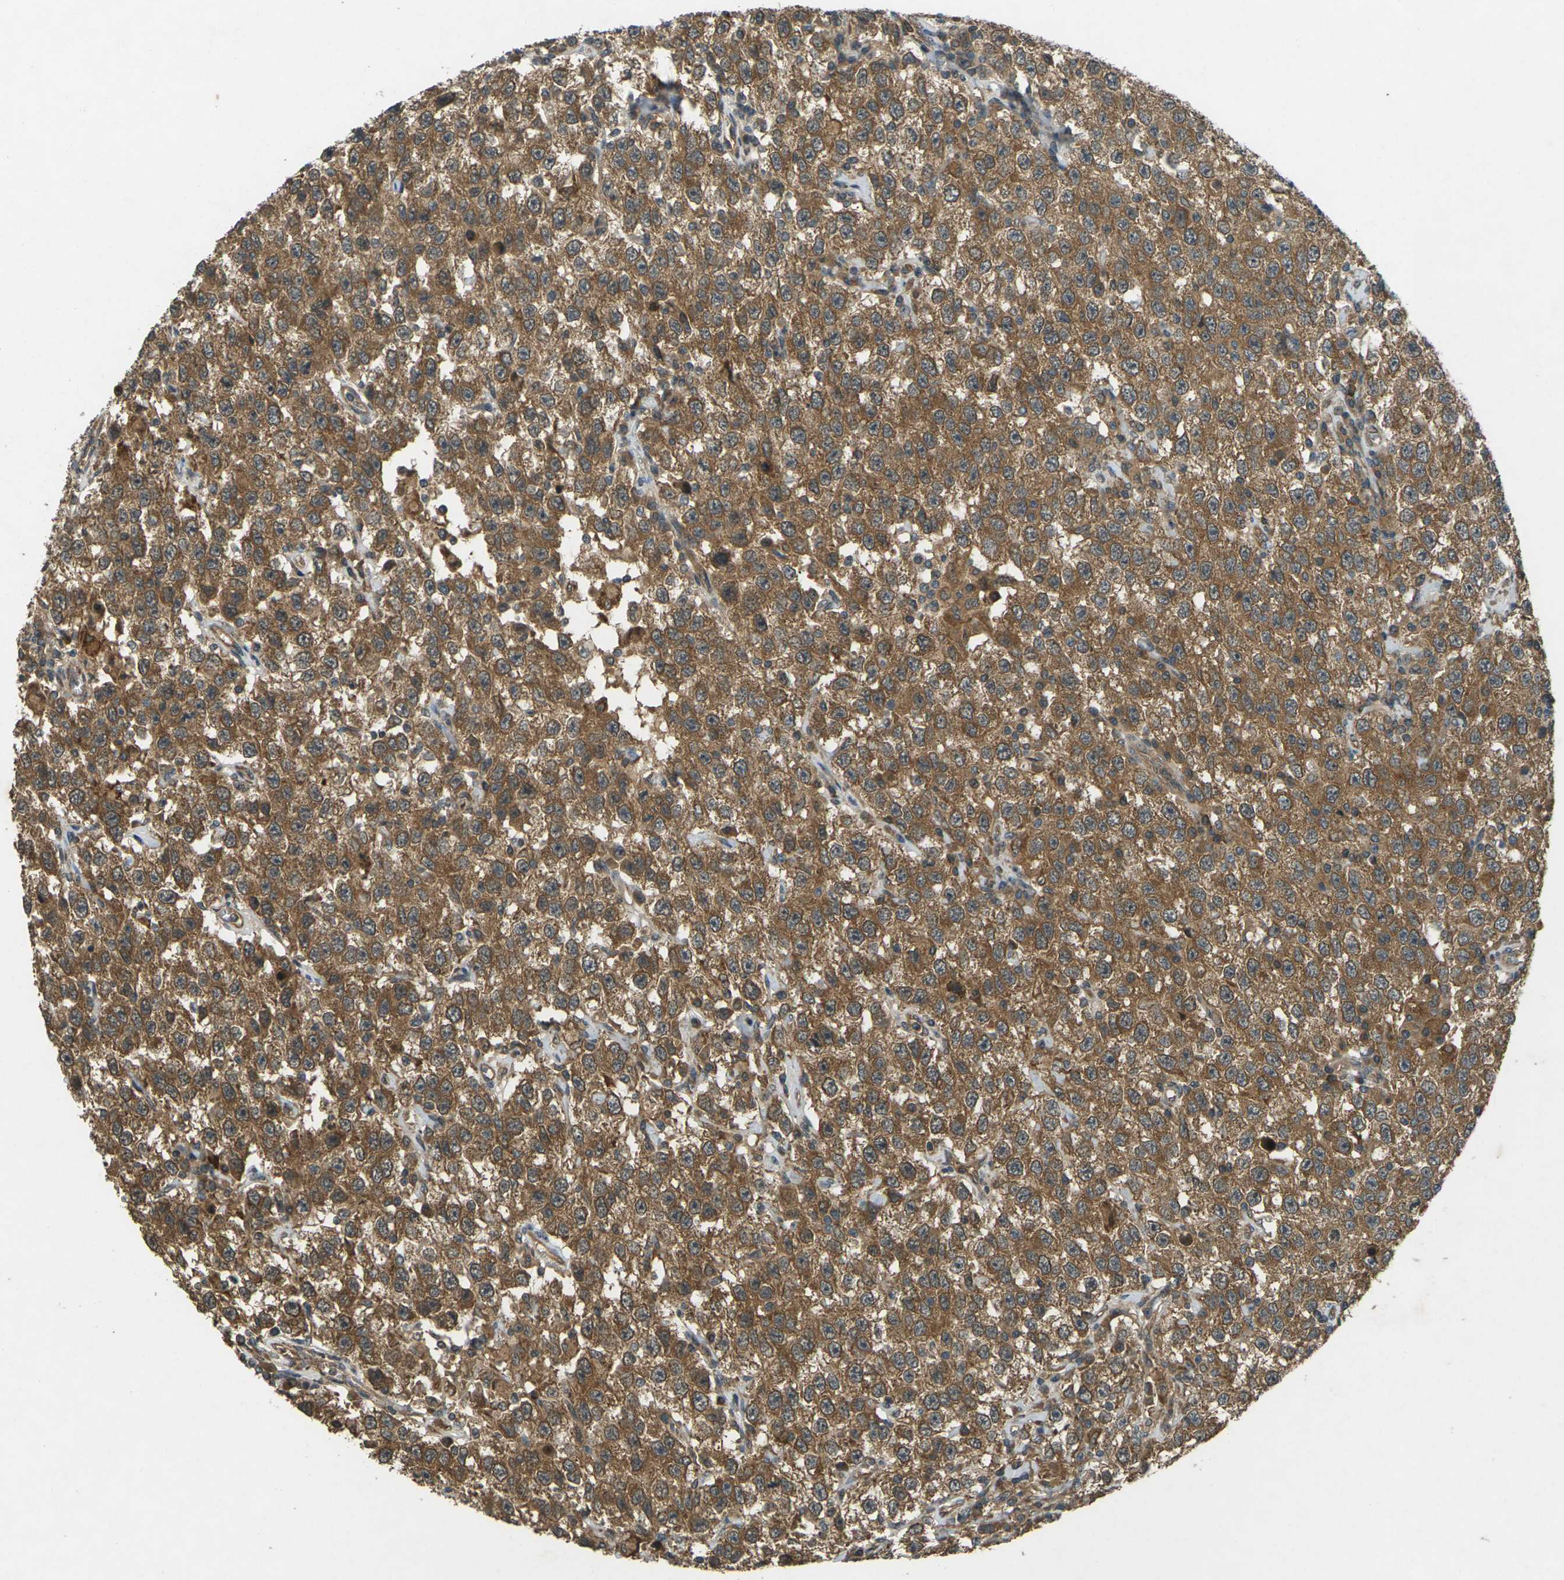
{"staining": {"intensity": "strong", "quantity": ">75%", "location": "cytoplasmic/membranous"}, "tissue": "testis cancer", "cell_type": "Tumor cells", "image_type": "cancer", "snomed": [{"axis": "morphology", "description": "Seminoma, NOS"}, {"axis": "topography", "description": "Testis"}], "caption": "Brown immunohistochemical staining in testis cancer (seminoma) exhibits strong cytoplasmic/membranous staining in about >75% of tumor cells.", "gene": "TAP1", "patient": {"sex": "male", "age": 41}}